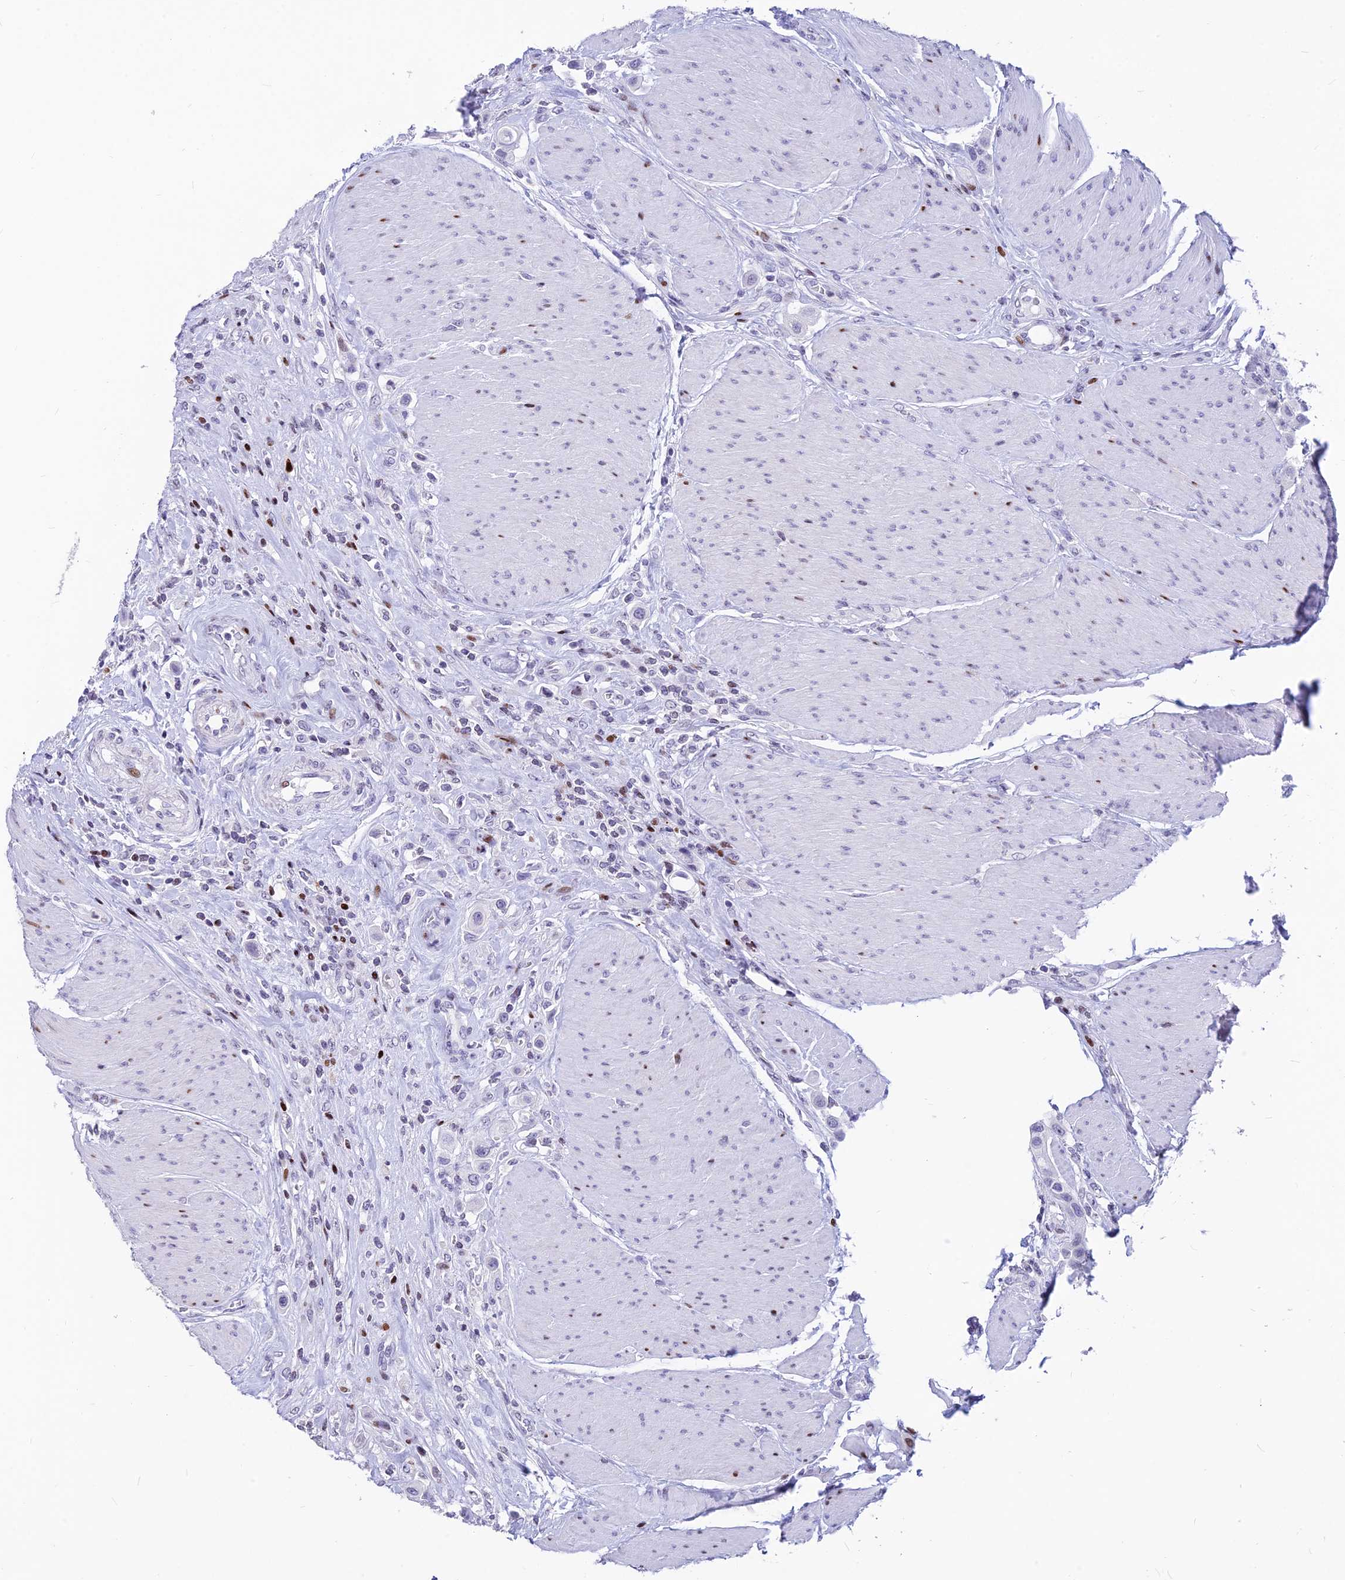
{"staining": {"intensity": "negative", "quantity": "none", "location": "none"}, "tissue": "urothelial cancer", "cell_type": "Tumor cells", "image_type": "cancer", "snomed": [{"axis": "morphology", "description": "Urothelial carcinoma, High grade"}, {"axis": "topography", "description": "Urinary bladder"}], "caption": "A high-resolution photomicrograph shows immunohistochemistry staining of urothelial cancer, which displays no significant expression in tumor cells. The staining is performed using DAB (3,3'-diaminobenzidine) brown chromogen with nuclei counter-stained in using hematoxylin.", "gene": "PRPS1", "patient": {"sex": "male", "age": 50}}